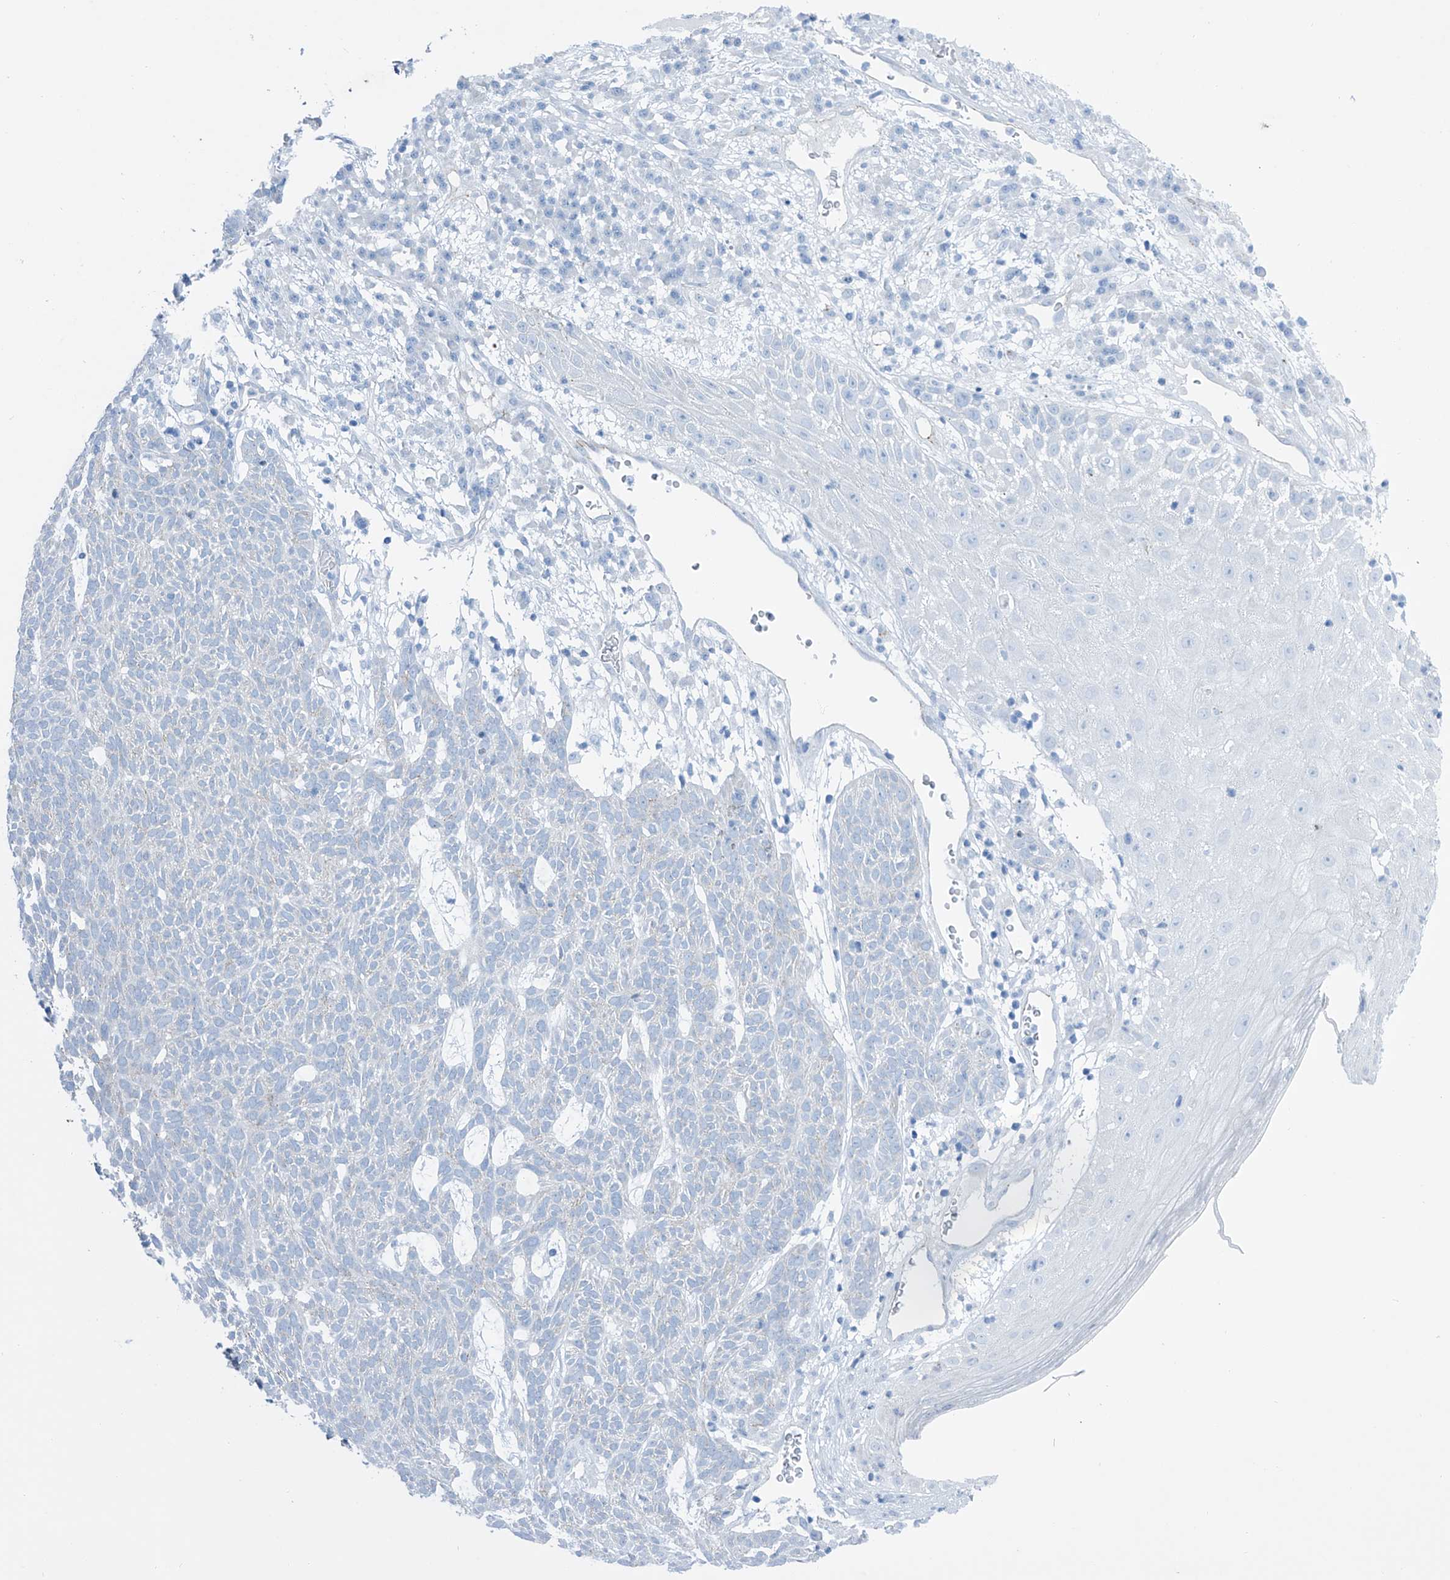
{"staining": {"intensity": "negative", "quantity": "none", "location": "none"}, "tissue": "skin cancer", "cell_type": "Tumor cells", "image_type": "cancer", "snomed": [{"axis": "morphology", "description": "Squamous cell carcinoma, NOS"}, {"axis": "topography", "description": "Skin"}], "caption": "Photomicrograph shows no significant protein expression in tumor cells of skin squamous cell carcinoma. (Stains: DAB (3,3'-diaminobenzidine) immunohistochemistry with hematoxylin counter stain, Microscopy: brightfield microscopy at high magnification).", "gene": "MAGI1", "patient": {"sex": "female", "age": 90}}